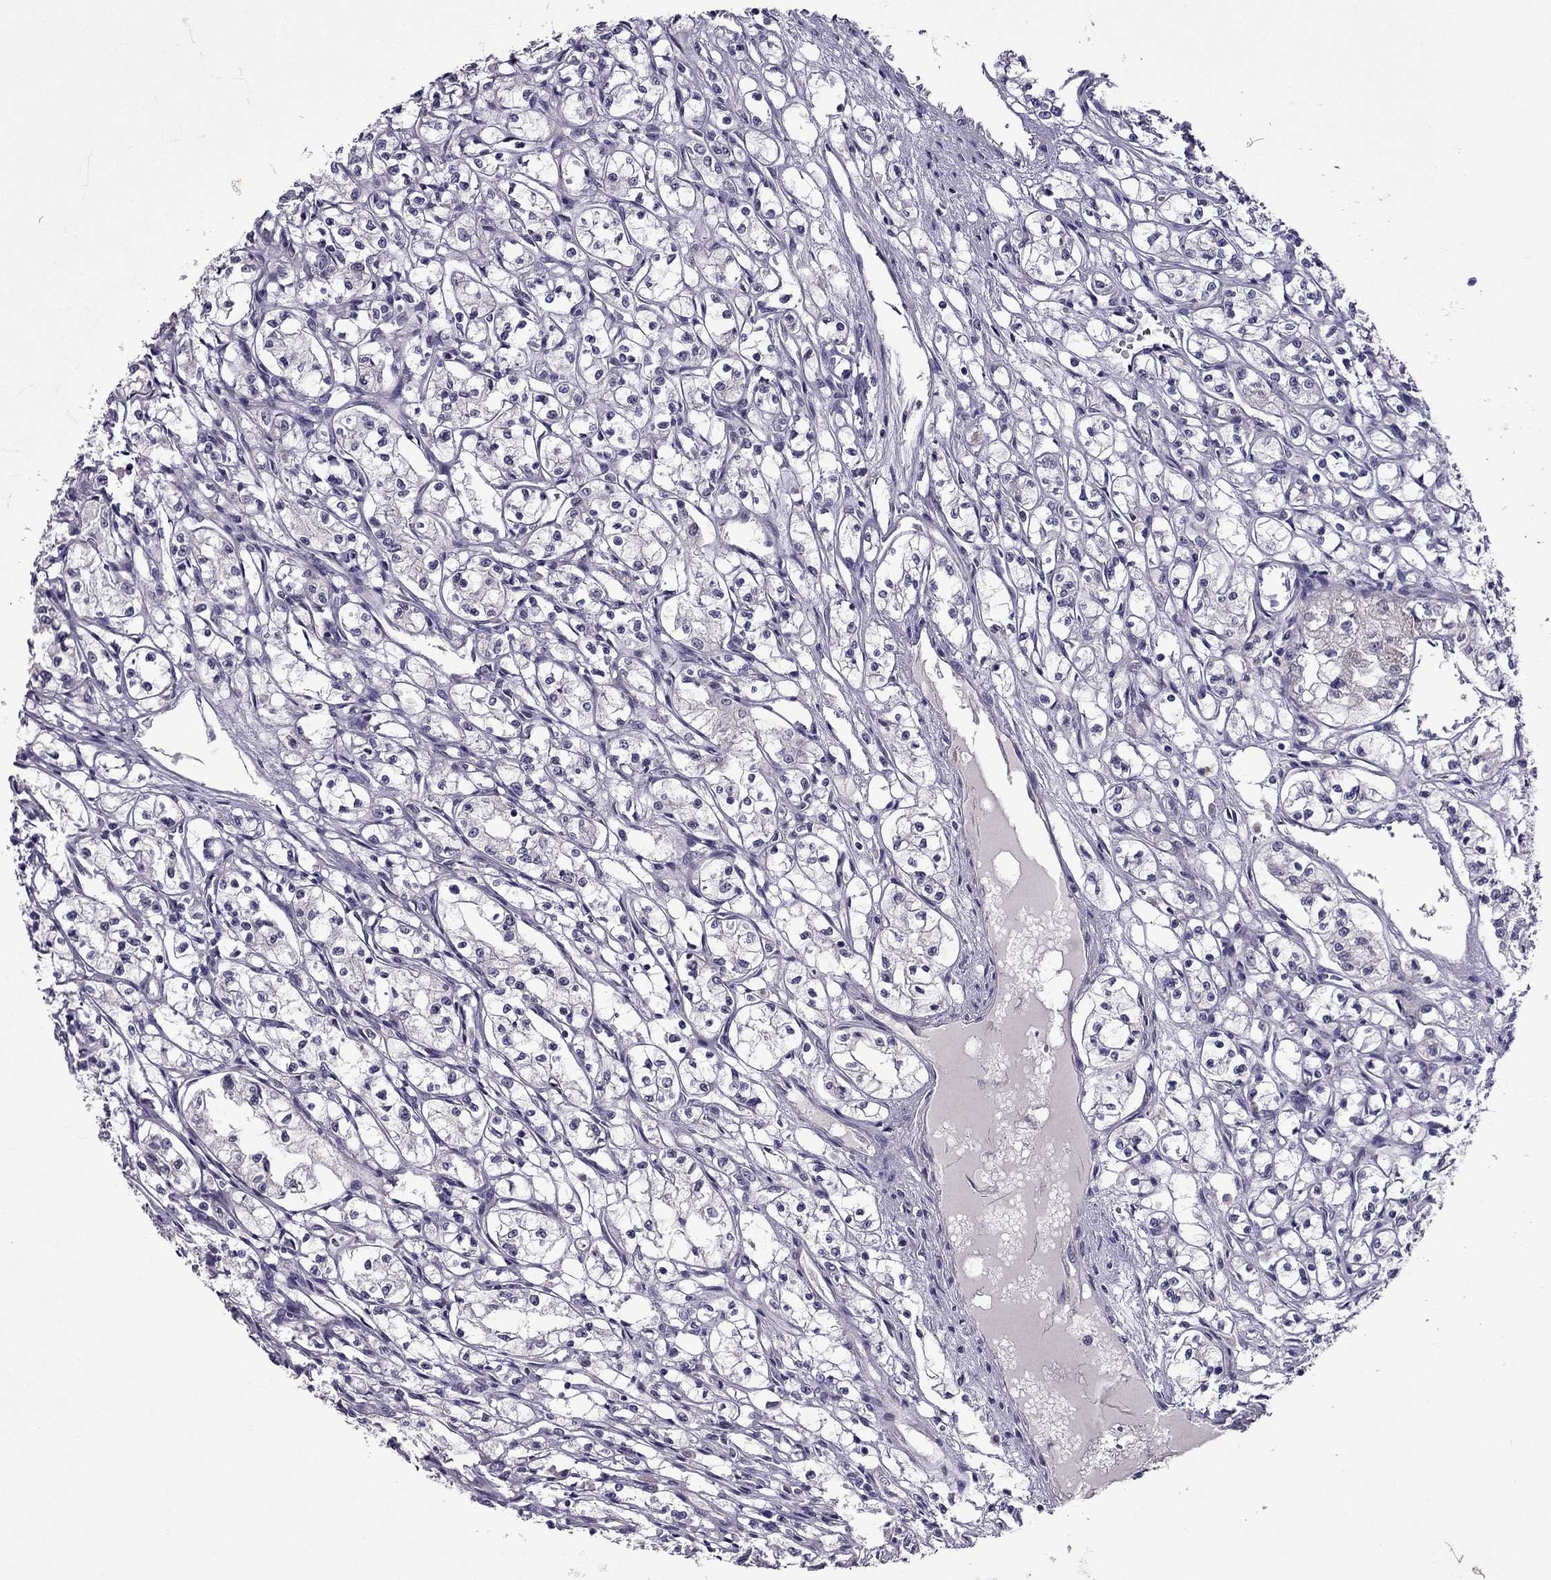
{"staining": {"intensity": "negative", "quantity": "none", "location": "none"}, "tissue": "renal cancer", "cell_type": "Tumor cells", "image_type": "cancer", "snomed": [{"axis": "morphology", "description": "Adenocarcinoma, NOS"}, {"axis": "topography", "description": "Kidney"}], "caption": "A high-resolution photomicrograph shows immunohistochemistry staining of renal cancer (adenocarcinoma), which demonstrates no significant staining in tumor cells. The staining was performed using DAB to visualize the protein expression in brown, while the nuclei were stained in blue with hematoxylin (Magnification: 20x).", "gene": "CDK5", "patient": {"sex": "male", "age": 56}}